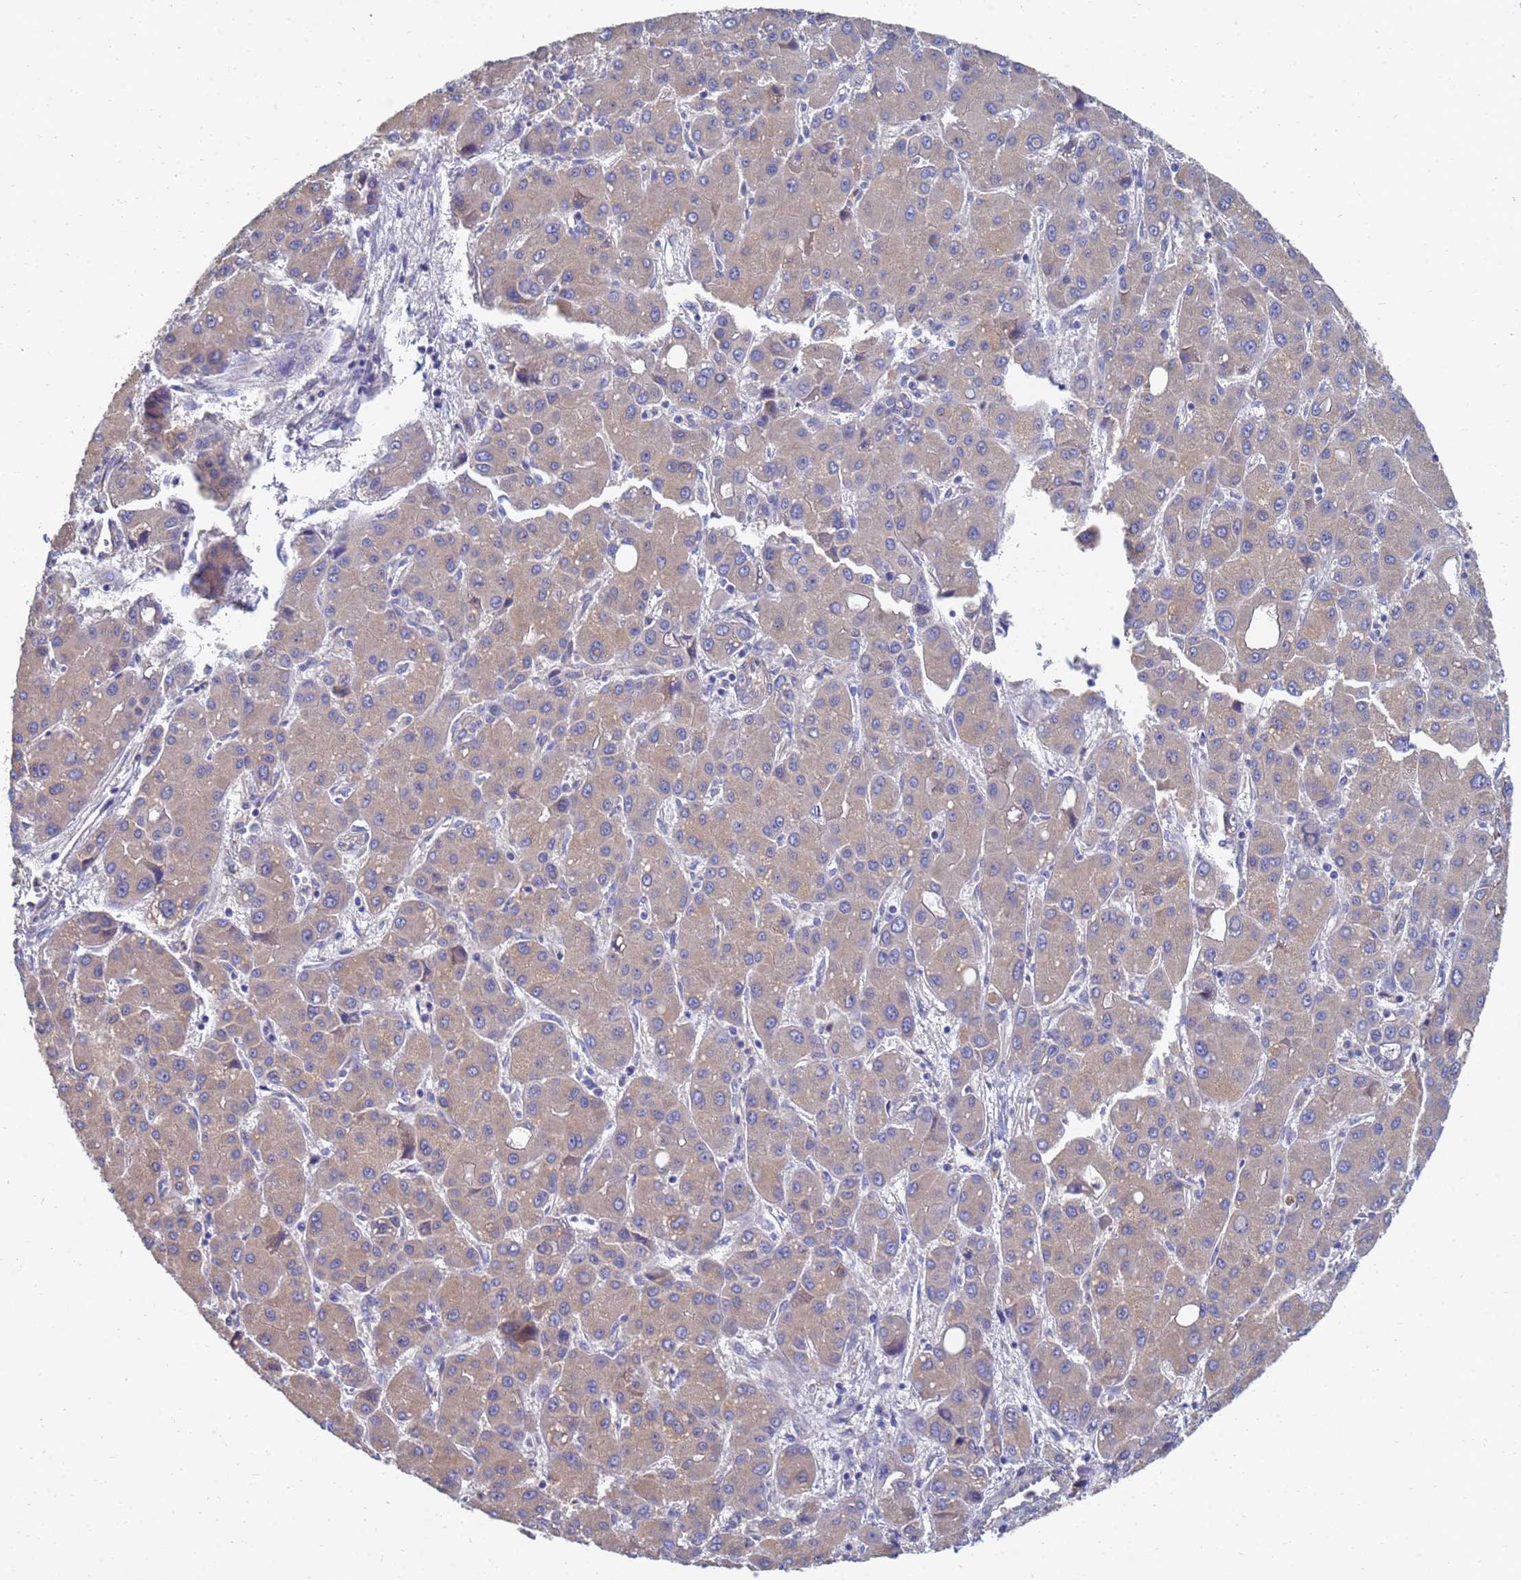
{"staining": {"intensity": "weak", "quantity": "25%-75%", "location": "cytoplasmic/membranous"}, "tissue": "liver cancer", "cell_type": "Tumor cells", "image_type": "cancer", "snomed": [{"axis": "morphology", "description": "Carcinoma, Hepatocellular, NOS"}, {"axis": "topography", "description": "Liver"}], "caption": "Human liver hepatocellular carcinoma stained with a protein marker exhibits weak staining in tumor cells.", "gene": "LBX2", "patient": {"sex": "male", "age": 55}}